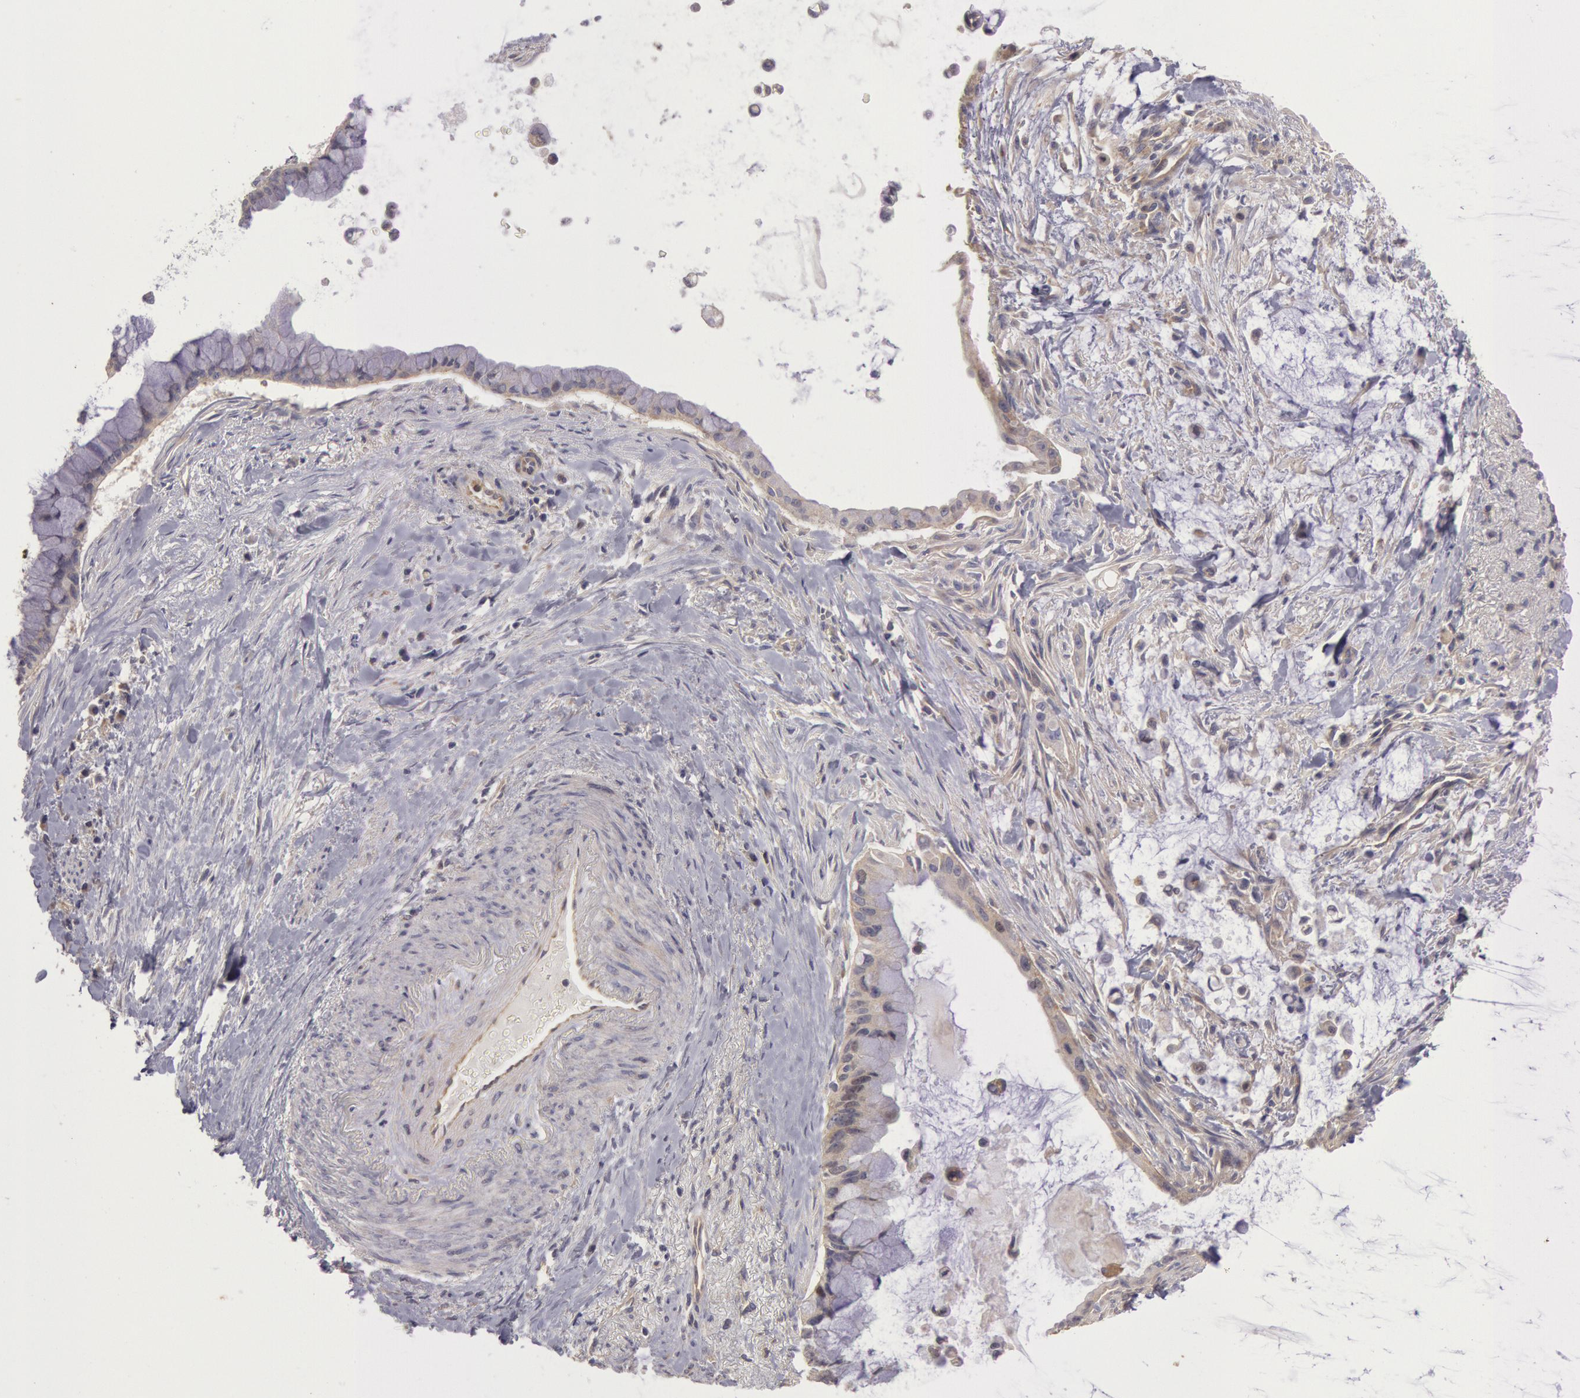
{"staining": {"intensity": "negative", "quantity": "none", "location": "none"}, "tissue": "pancreatic cancer", "cell_type": "Tumor cells", "image_type": "cancer", "snomed": [{"axis": "morphology", "description": "Adenocarcinoma, NOS"}, {"axis": "topography", "description": "Pancreas"}], "caption": "Immunohistochemistry (IHC) of human adenocarcinoma (pancreatic) demonstrates no expression in tumor cells. (Immunohistochemistry, brightfield microscopy, high magnification).", "gene": "AMOTL1", "patient": {"sex": "male", "age": 59}}